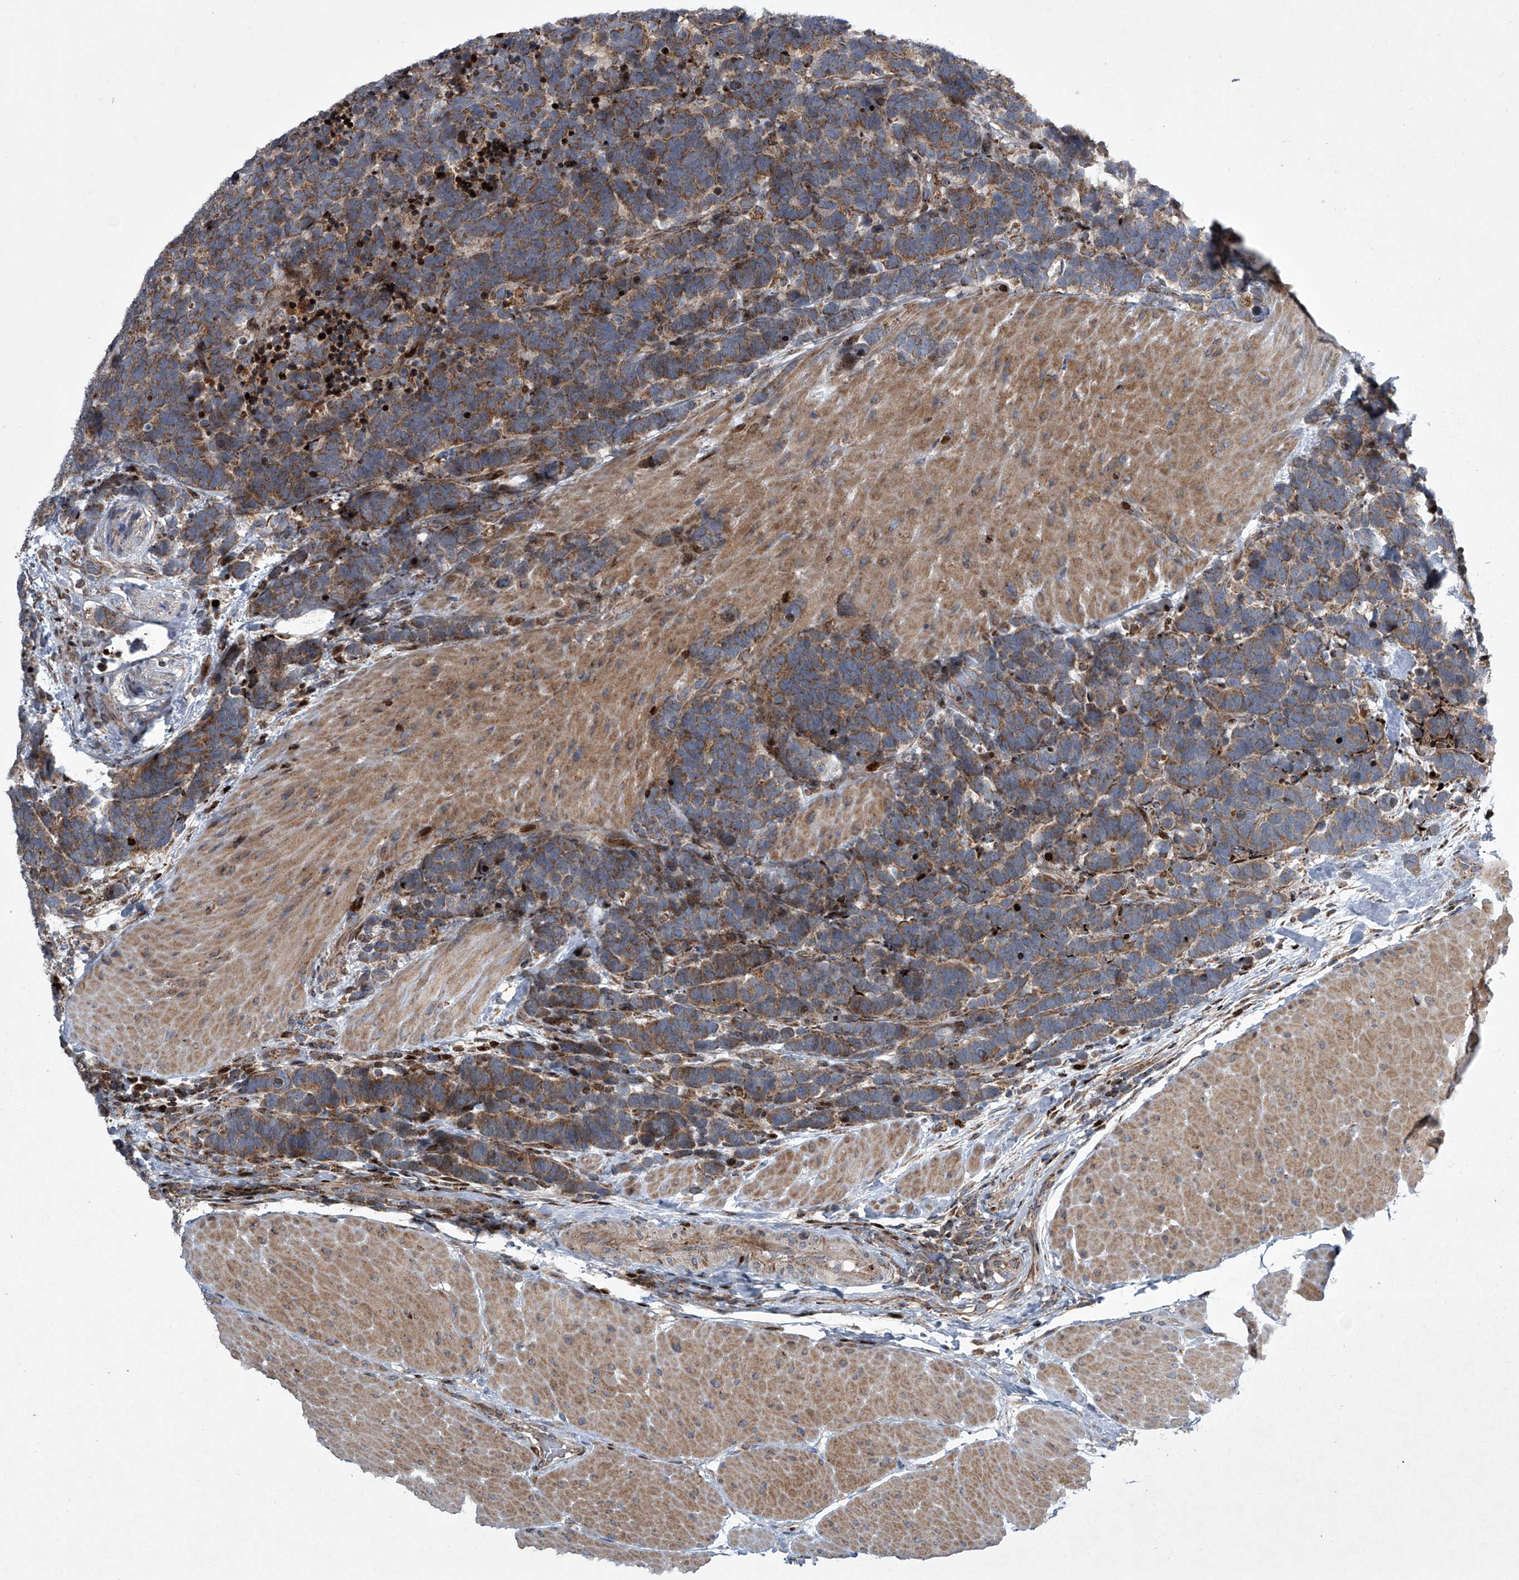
{"staining": {"intensity": "moderate", "quantity": ">75%", "location": "cytoplasmic/membranous"}, "tissue": "carcinoid", "cell_type": "Tumor cells", "image_type": "cancer", "snomed": [{"axis": "morphology", "description": "Carcinoma, NOS"}, {"axis": "morphology", "description": "Carcinoid, malignant, NOS"}, {"axis": "topography", "description": "Urinary bladder"}], "caption": "An image showing moderate cytoplasmic/membranous expression in approximately >75% of tumor cells in carcinoid, as visualized by brown immunohistochemical staining.", "gene": "STRADA", "patient": {"sex": "male", "age": 57}}